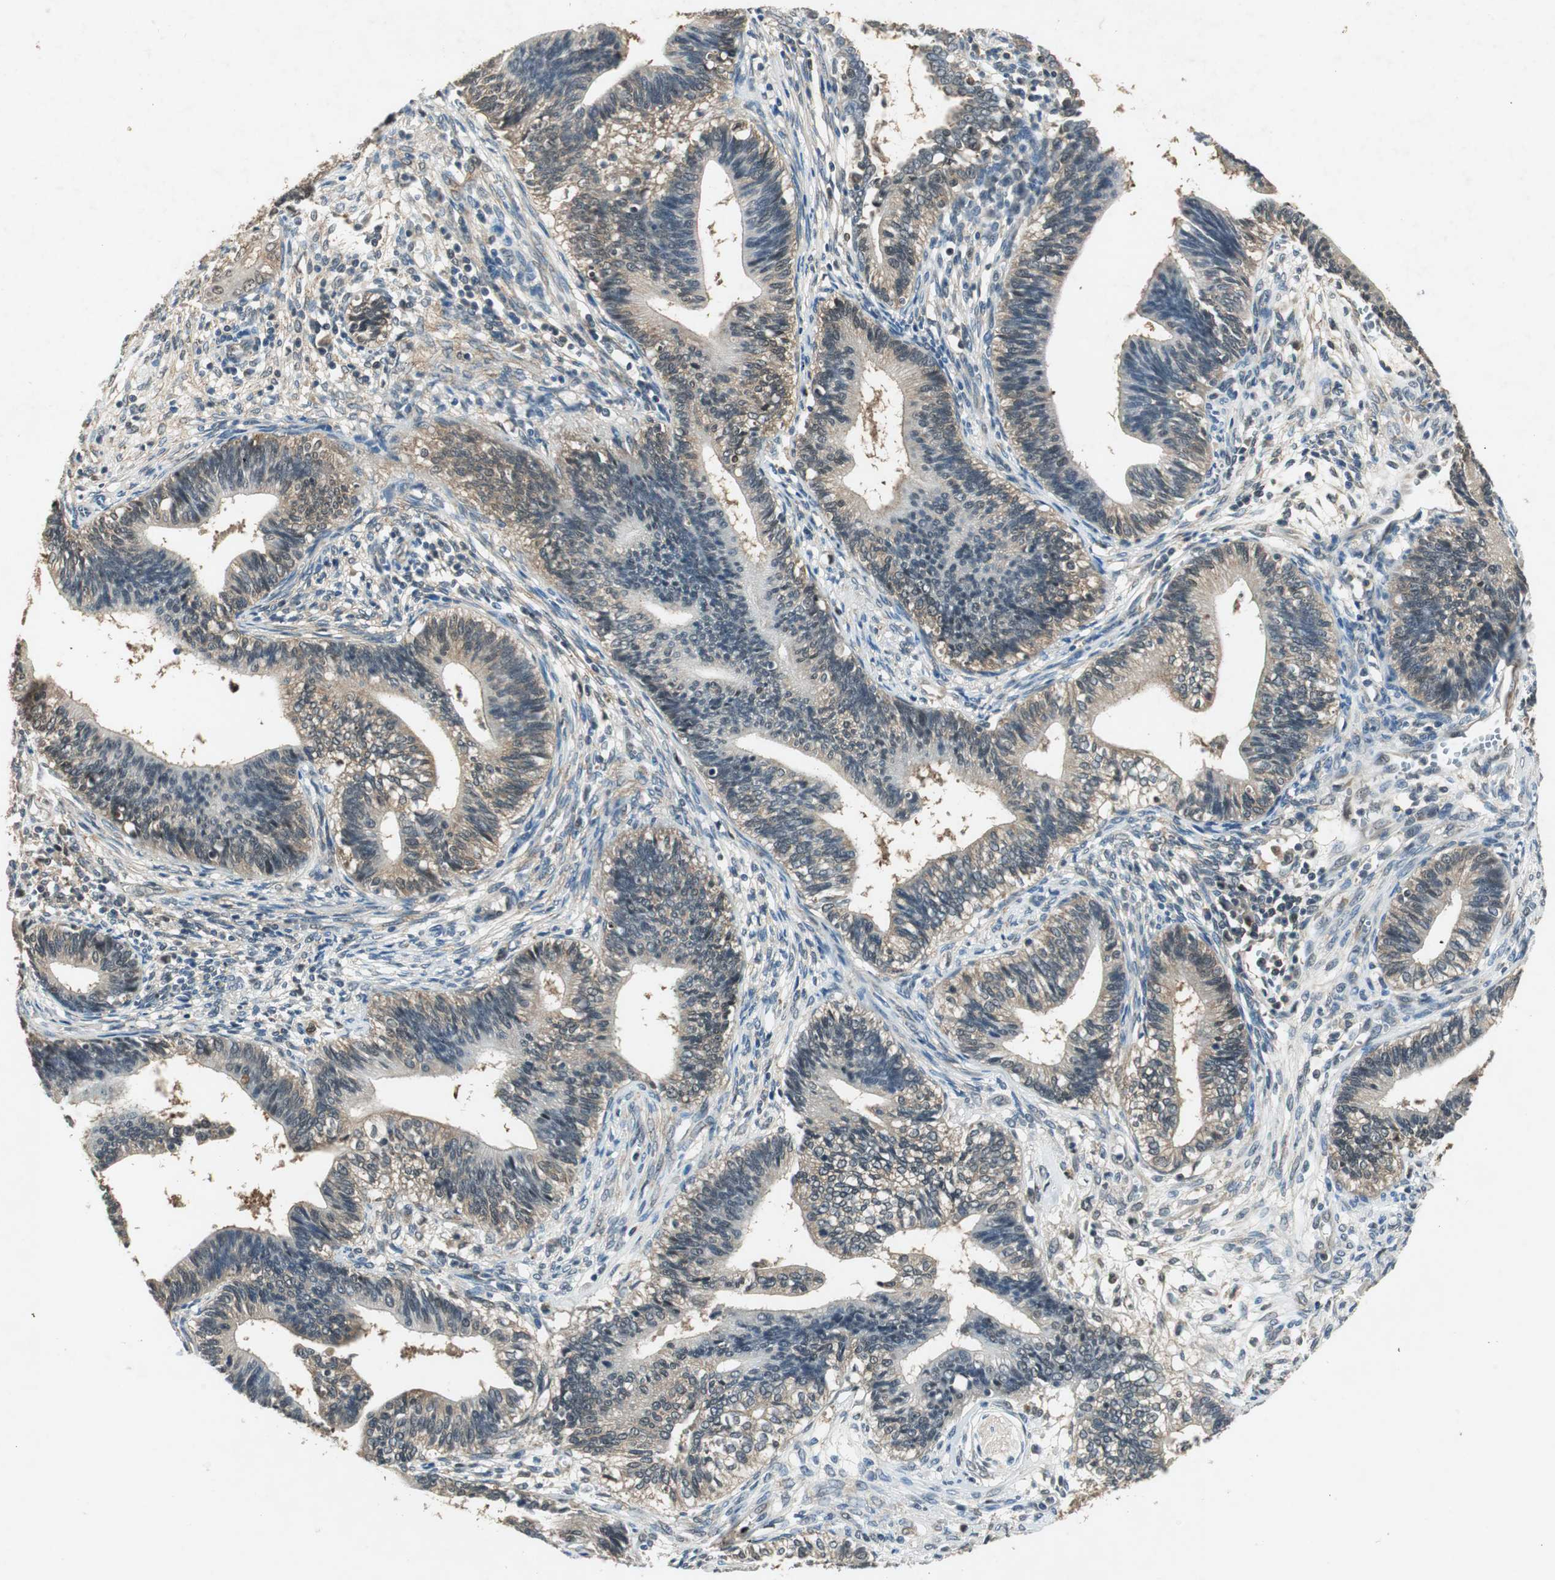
{"staining": {"intensity": "weak", "quantity": ">75%", "location": "cytoplasmic/membranous"}, "tissue": "cervical cancer", "cell_type": "Tumor cells", "image_type": "cancer", "snomed": [{"axis": "morphology", "description": "Adenocarcinoma, NOS"}, {"axis": "topography", "description": "Cervix"}], "caption": "Approximately >75% of tumor cells in cervical cancer (adenocarcinoma) exhibit weak cytoplasmic/membranous protein staining as visualized by brown immunohistochemical staining.", "gene": "PSMB4", "patient": {"sex": "female", "age": 44}}